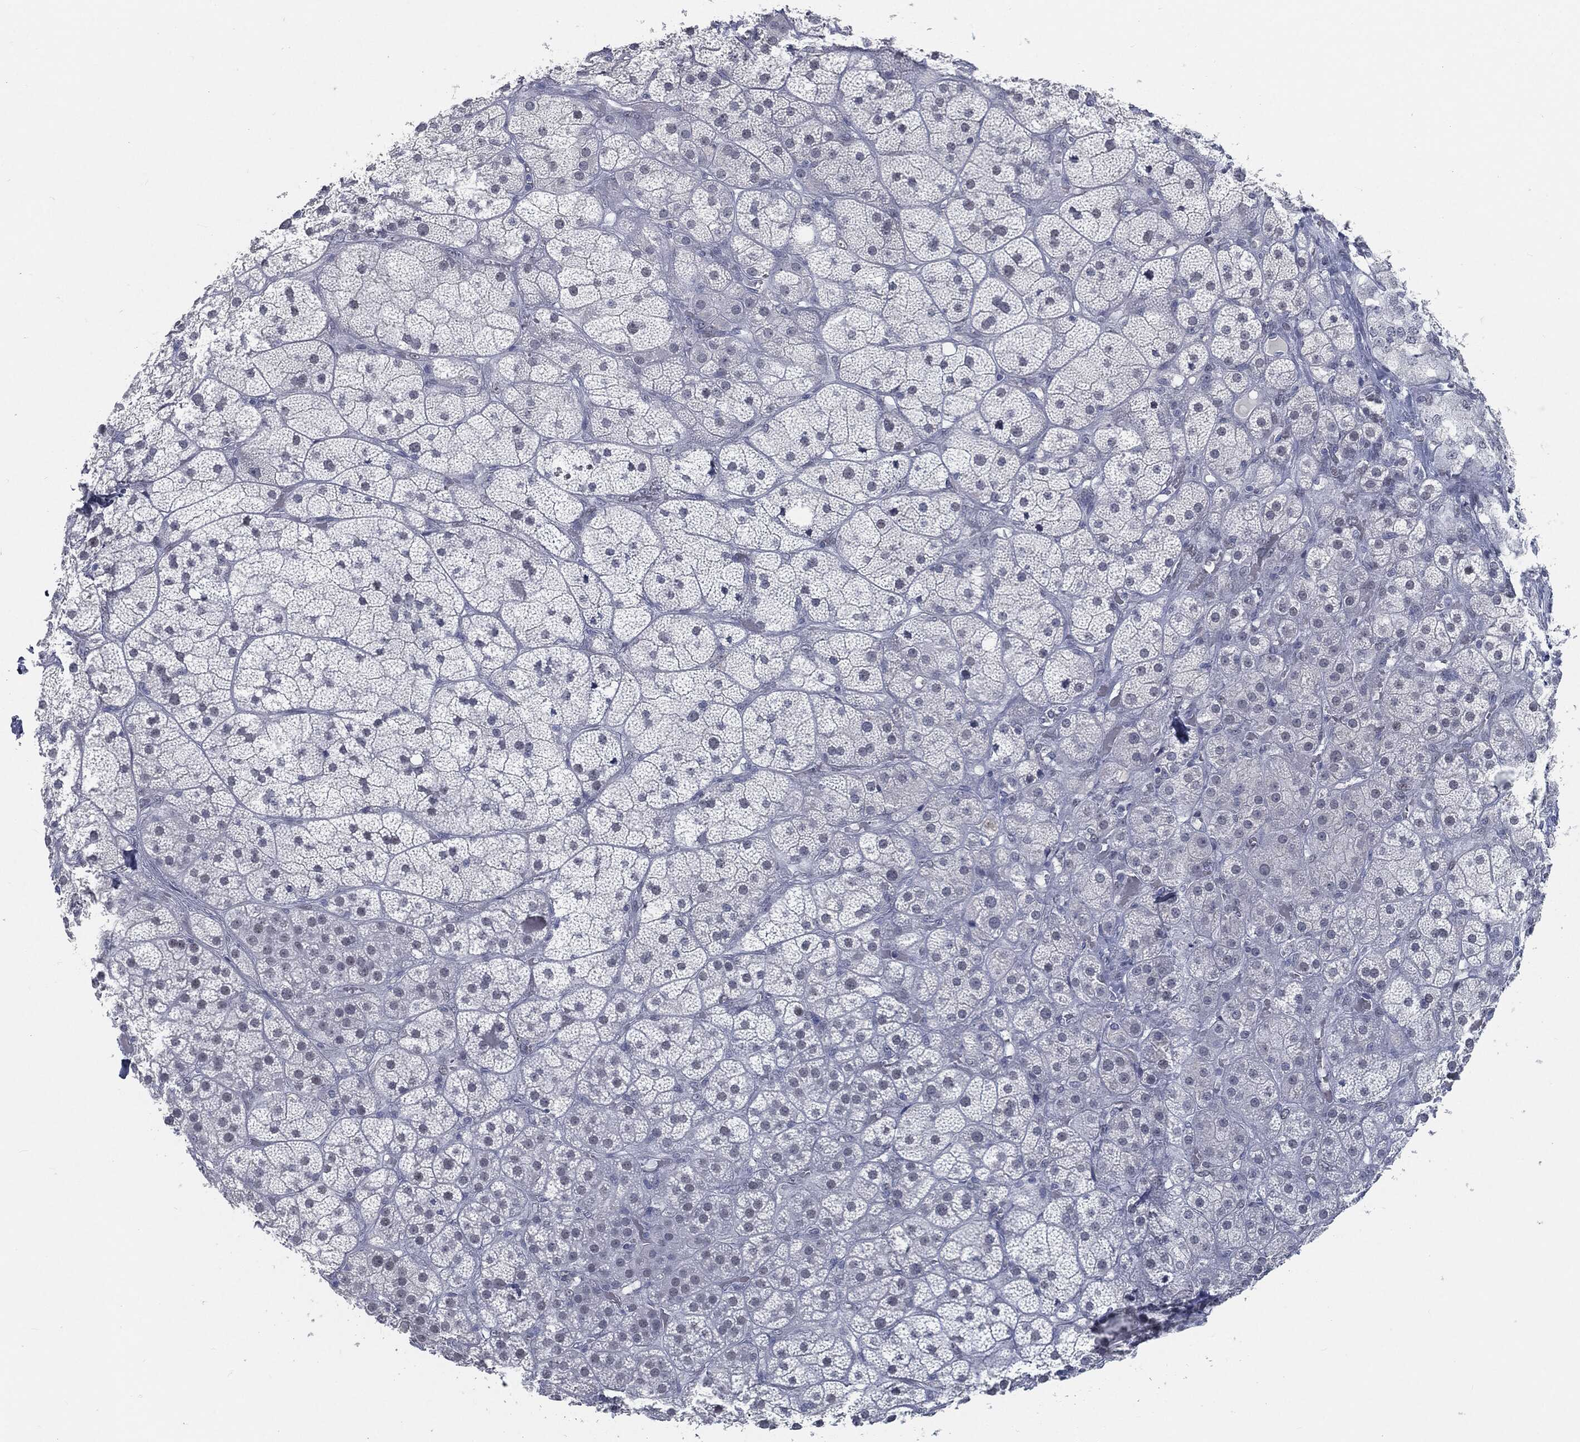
{"staining": {"intensity": "negative", "quantity": "none", "location": "none"}, "tissue": "adrenal gland", "cell_type": "Glandular cells", "image_type": "normal", "snomed": [{"axis": "morphology", "description": "Normal tissue, NOS"}, {"axis": "topography", "description": "Adrenal gland"}], "caption": "Immunohistochemical staining of unremarkable human adrenal gland shows no significant staining in glandular cells. (DAB (3,3'-diaminobenzidine) IHC with hematoxylin counter stain).", "gene": "PROM1", "patient": {"sex": "male", "age": 57}}